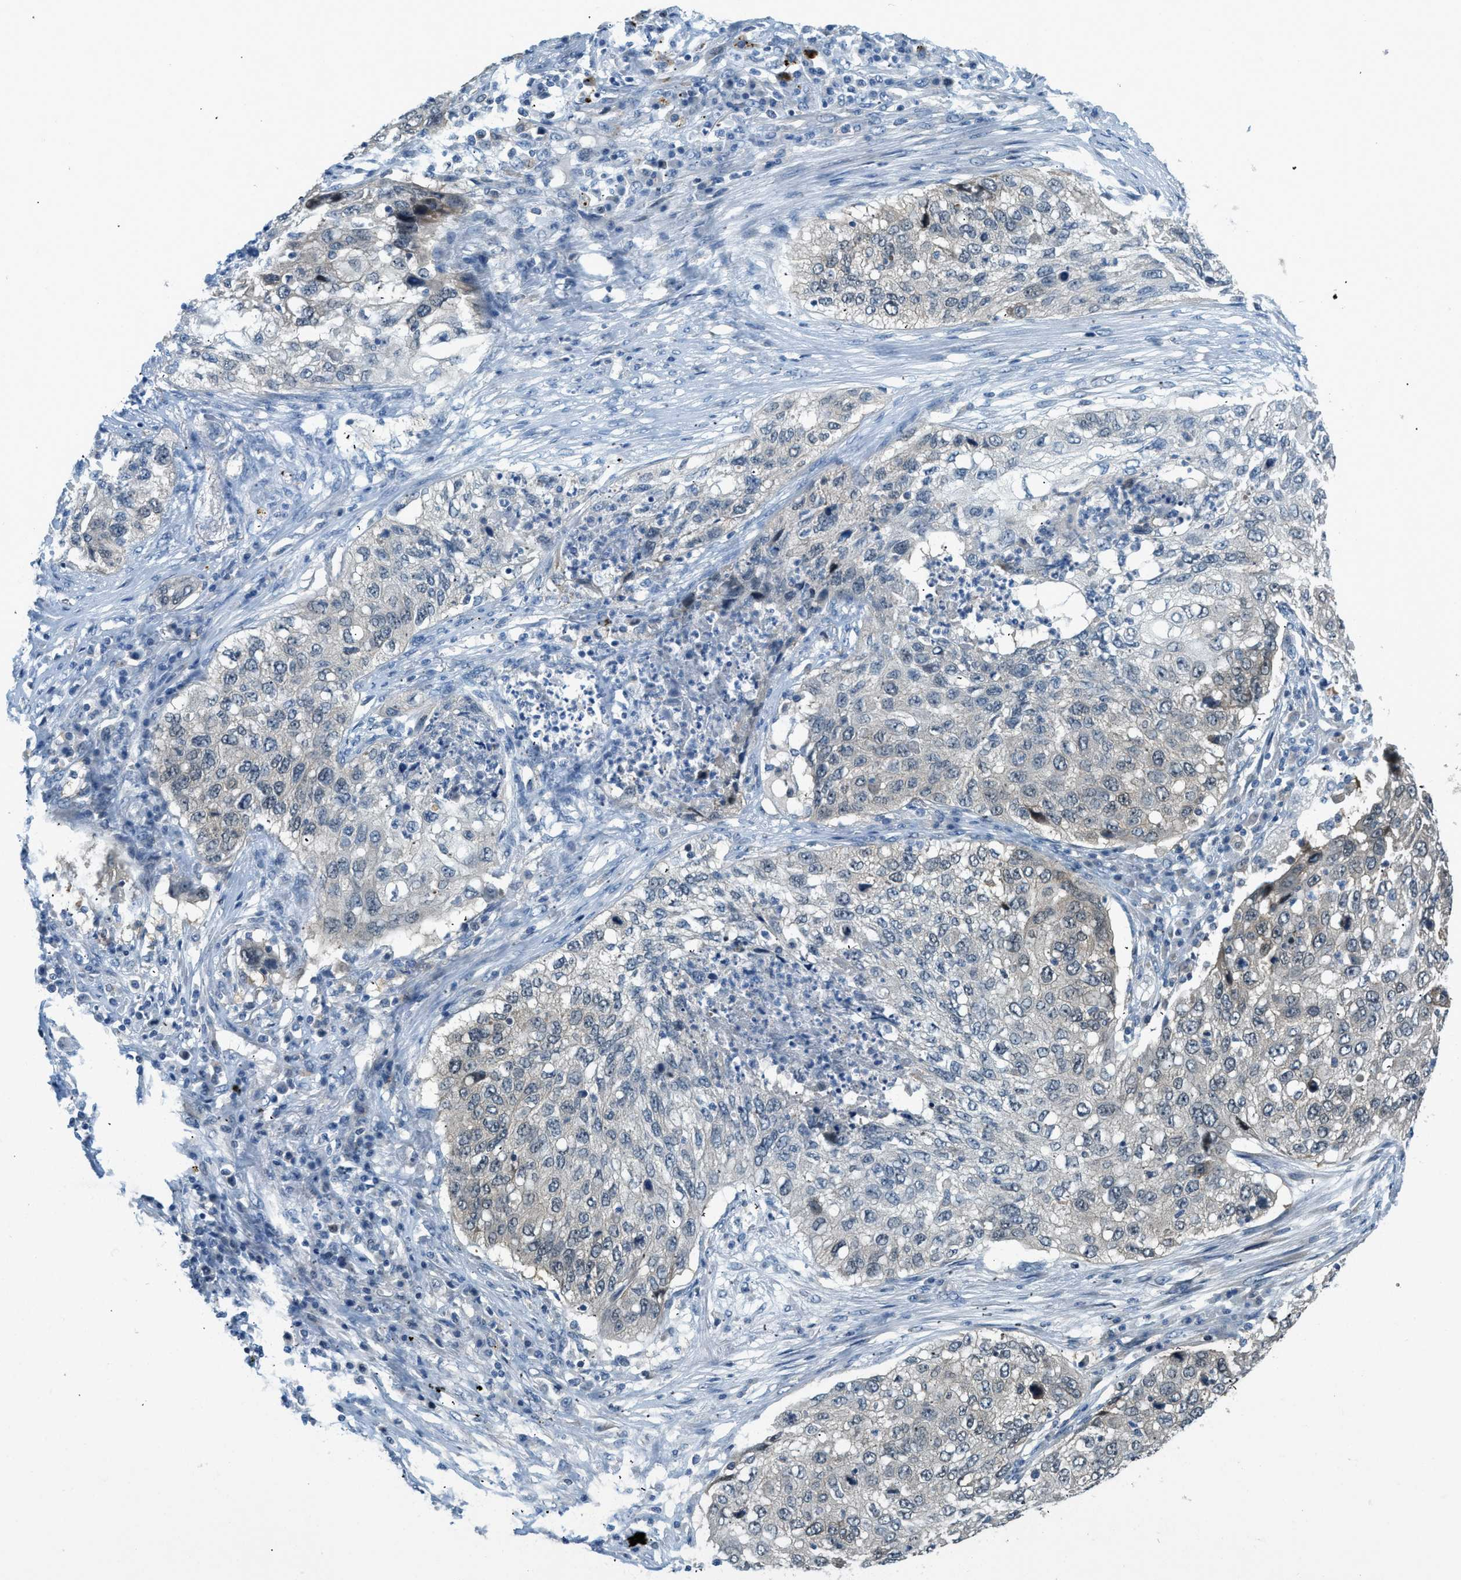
{"staining": {"intensity": "negative", "quantity": "none", "location": "none"}, "tissue": "lung cancer", "cell_type": "Tumor cells", "image_type": "cancer", "snomed": [{"axis": "morphology", "description": "Squamous cell carcinoma, NOS"}, {"axis": "topography", "description": "Lung"}], "caption": "There is no significant staining in tumor cells of lung squamous cell carcinoma.", "gene": "NME8", "patient": {"sex": "female", "age": 63}}